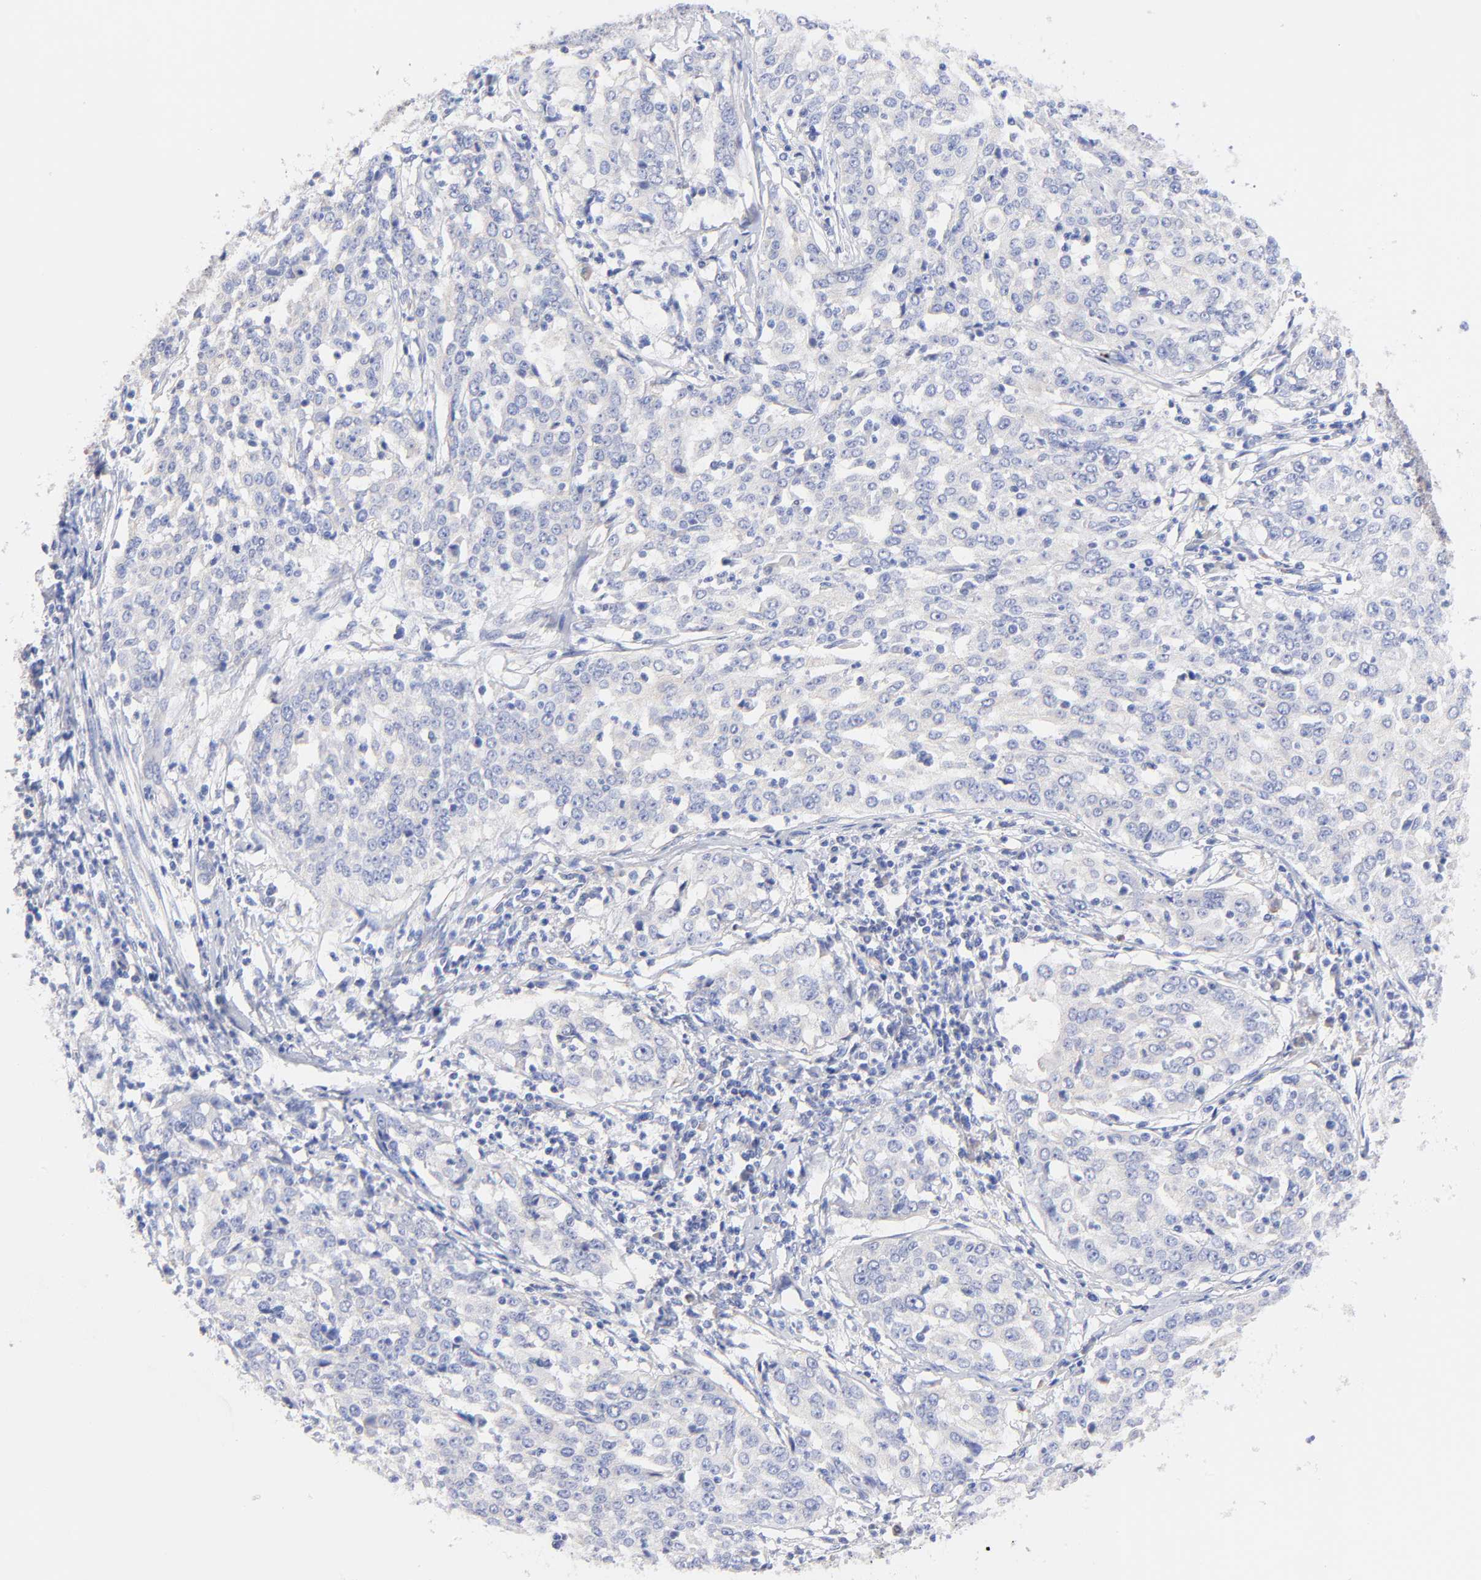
{"staining": {"intensity": "negative", "quantity": "none", "location": "none"}, "tissue": "cervical cancer", "cell_type": "Tumor cells", "image_type": "cancer", "snomed": [{"axis": "morphology", "description": "Squamous cell carcinoma, NOS"}, {"axis": "topography", "description": "Cervix"}], "caption": "High power microscopy micrograph of an immunohistochemistry (IHC) image of cervical squamous cell carcinoma, revealing no significant positivity in tumor cells.", "gene": "TNFRSF13C", "patient": {"sex": "female", "age": 39}}